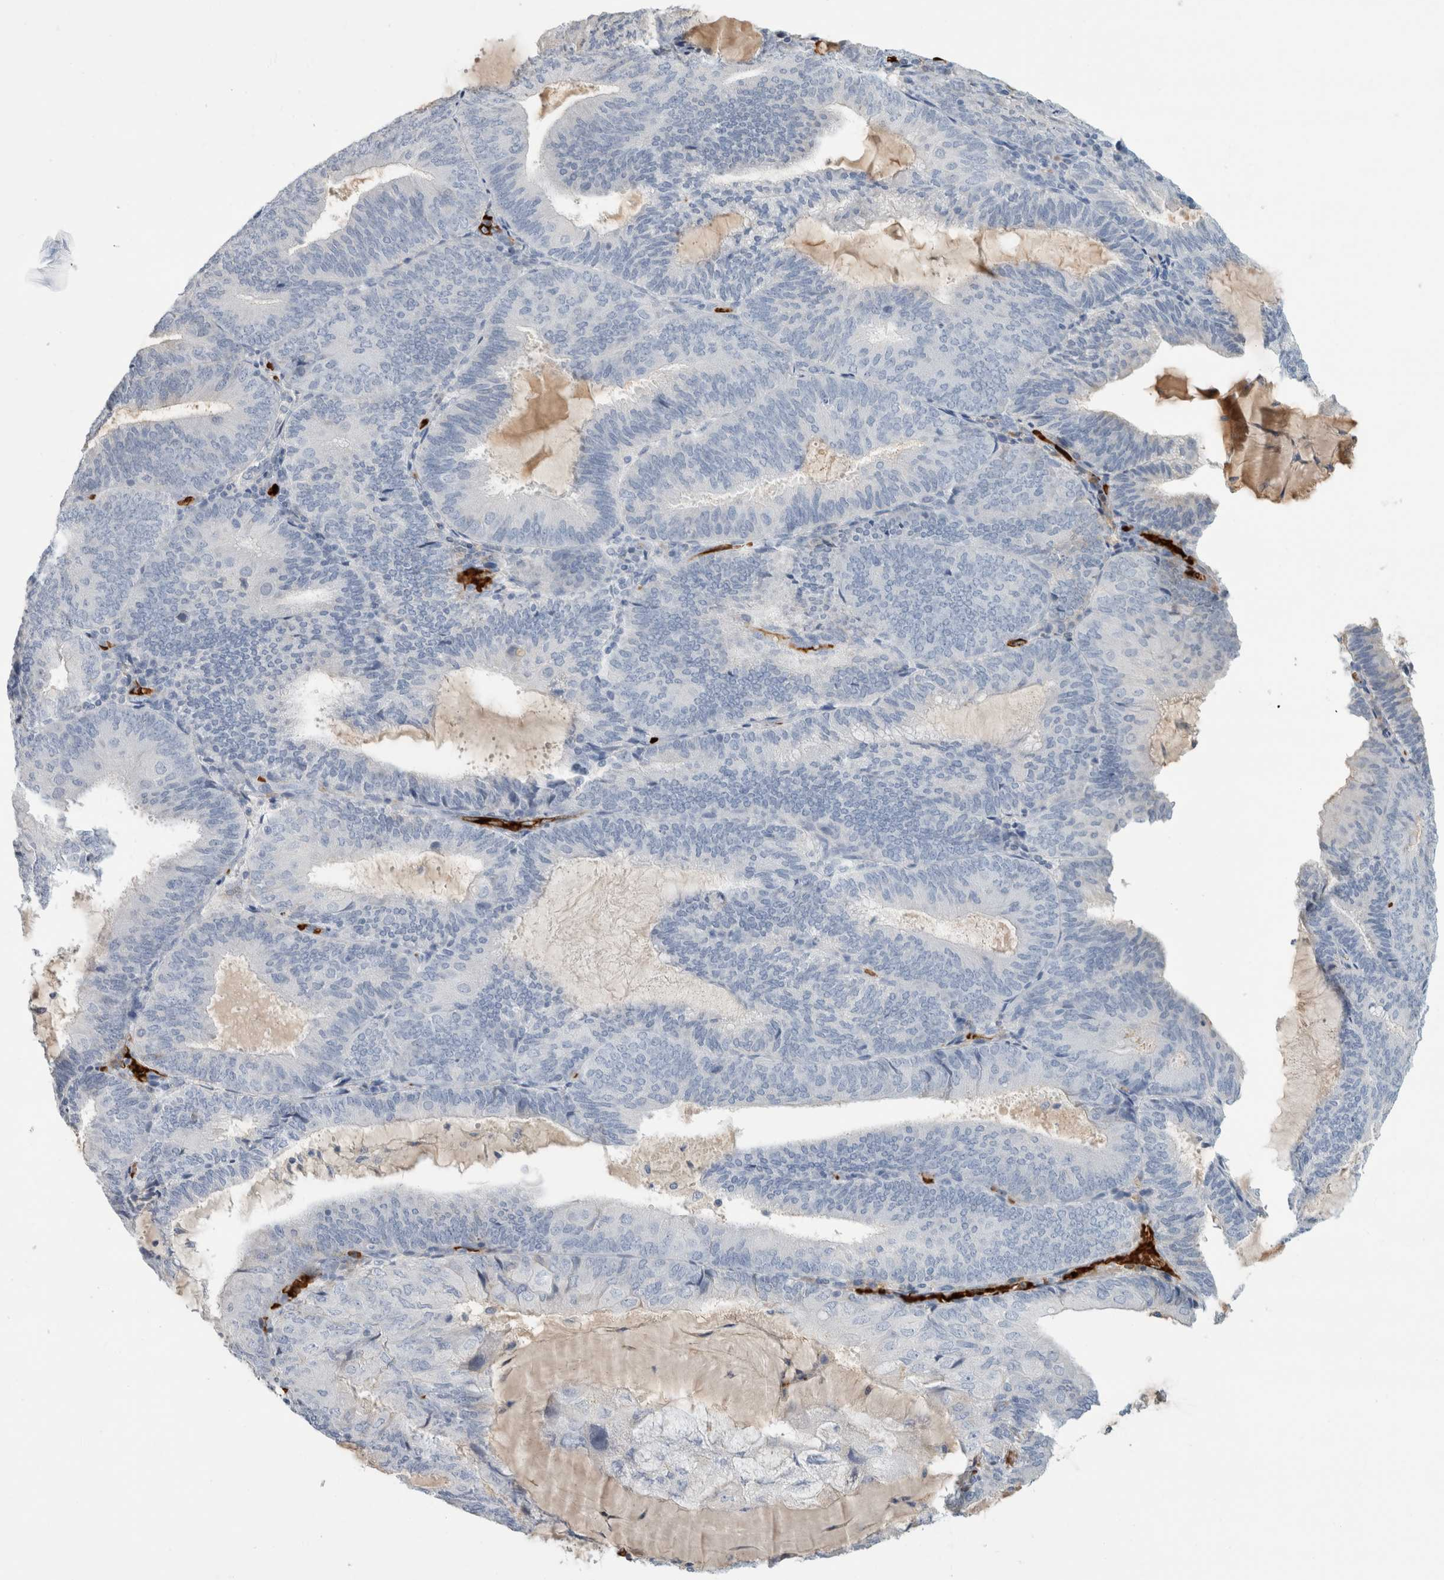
{"staining": {"intensity": "negative", "quantity": "none", "location": "none"}, "tissue": "endometrial cancer", "cell_type": "Tumor cells", "image_type": "cancer", "snomed": [{"axis": "morphology", "description": "Adenocarcinoma, NOS"}, {"axis": "topography", "description": "Endometrium"}], "caption": "The micrograph shows no staining of tumor cells in adenocarcinoma (endometrial).", "gene": "CA1", "patient": {"sex": "female", "age": 81}}